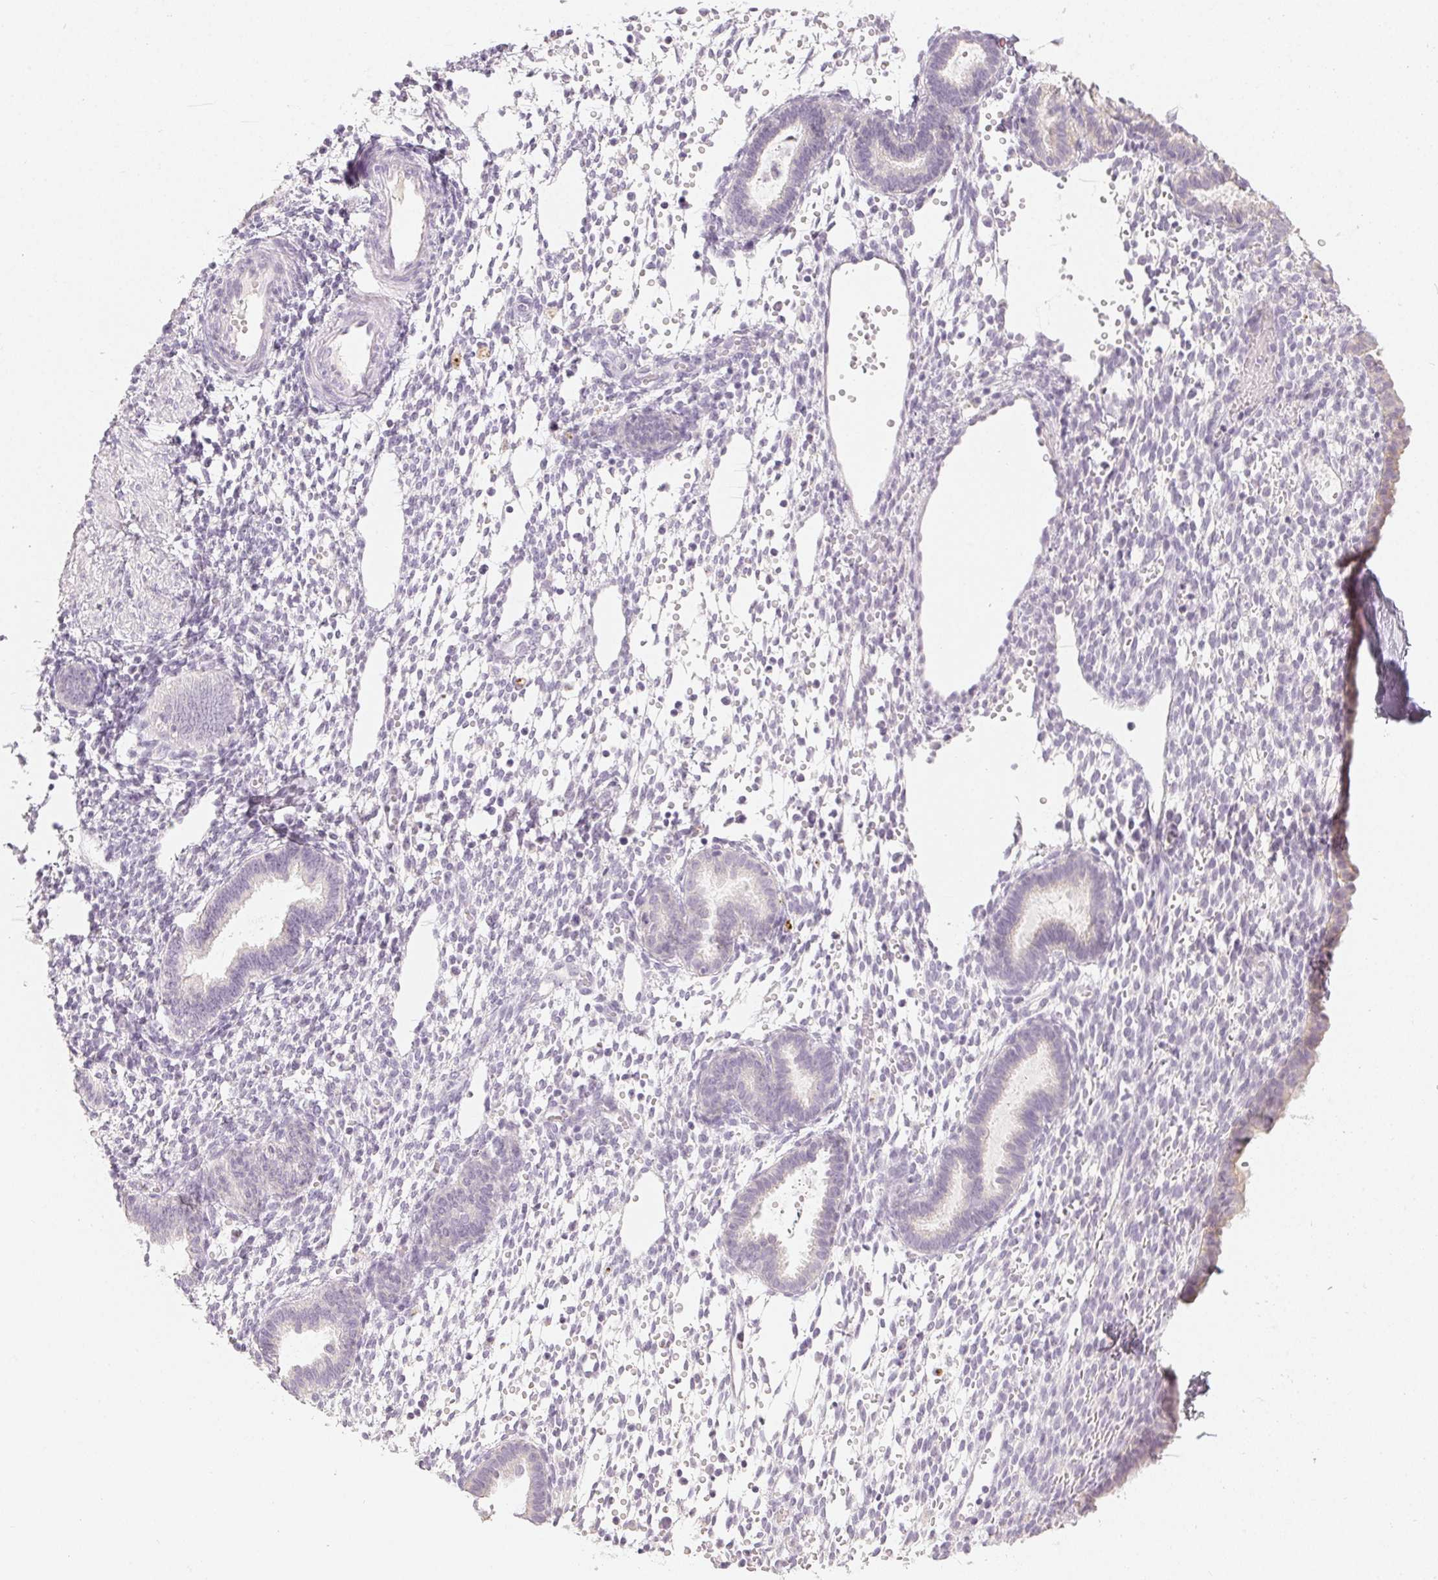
{"staining": {"intensity": "negative", "quantity": "none", "location": "none"}, "tissue": "endometrium", "cell_type": "Cells in endometrial stroma", "image_type": "normal", "snomed": [{"axis": "morphology", "description": "Normal tissue, NOS"}, {"axis": "topography", "description": "Endometrium"}], "caption": "This is a image of IHC staining of benign endometrium, which shows no expression in cells in endometrial stroma.", "gene": "LVRN", "patient": {"sex": "female", "age": 36}}